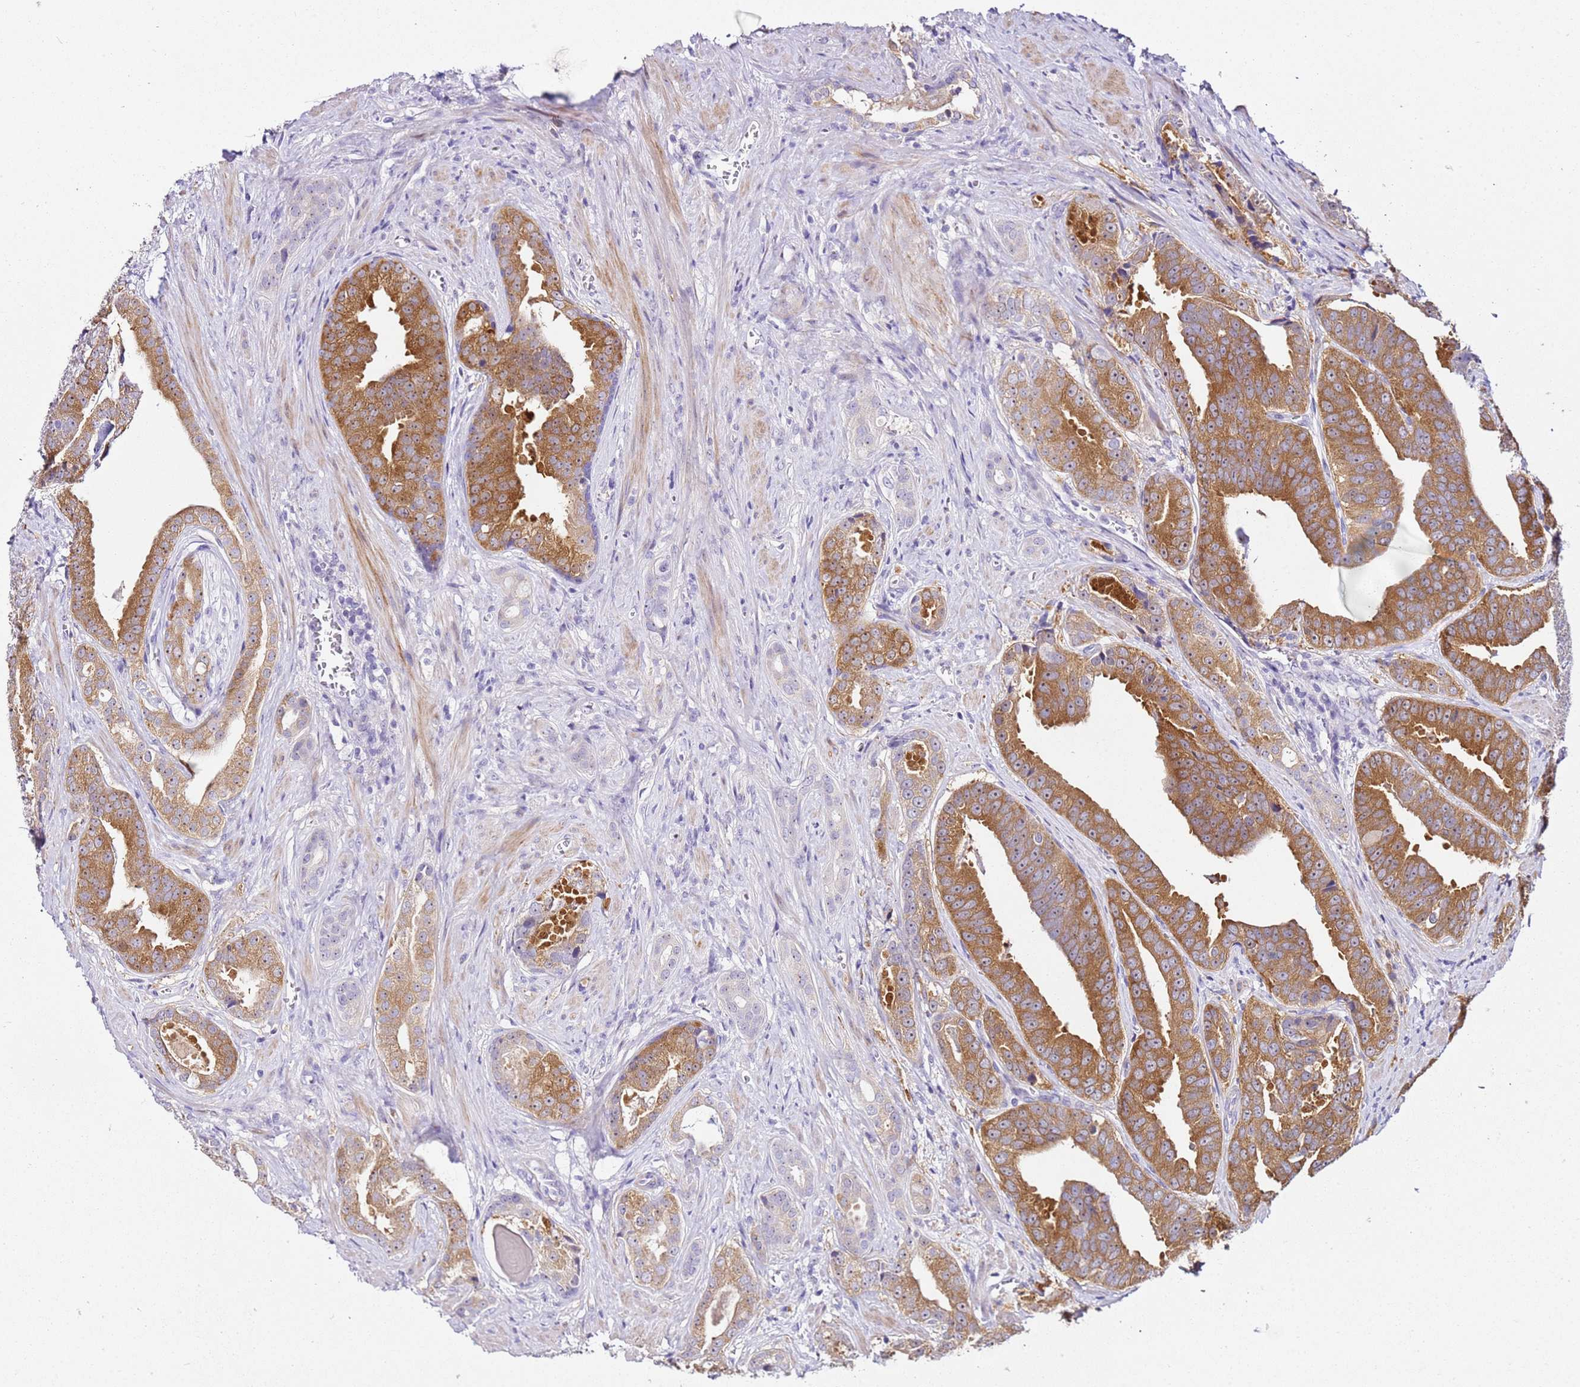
{"staining": {"intensity": "moderate", "quantity": ">75%", "location": "cytoplasmic/membranous"}, "tissue": "prostate cancer", "cell_type": "Tumor cells", "image_type": "cancer", "snomed": [{"axis": "morphology", "description": "Adenocarcinoma, High grade"}, {"axis": "topography", "description": "Prostate"}], "caption": "Immunohistochemistry of human prostate cancer shows medium levels of moderate cytoplasmic/membranous staining in about >75% of tumor cells.", "gene": "HGD", "patient": {"sex": "male", "age": 55}}